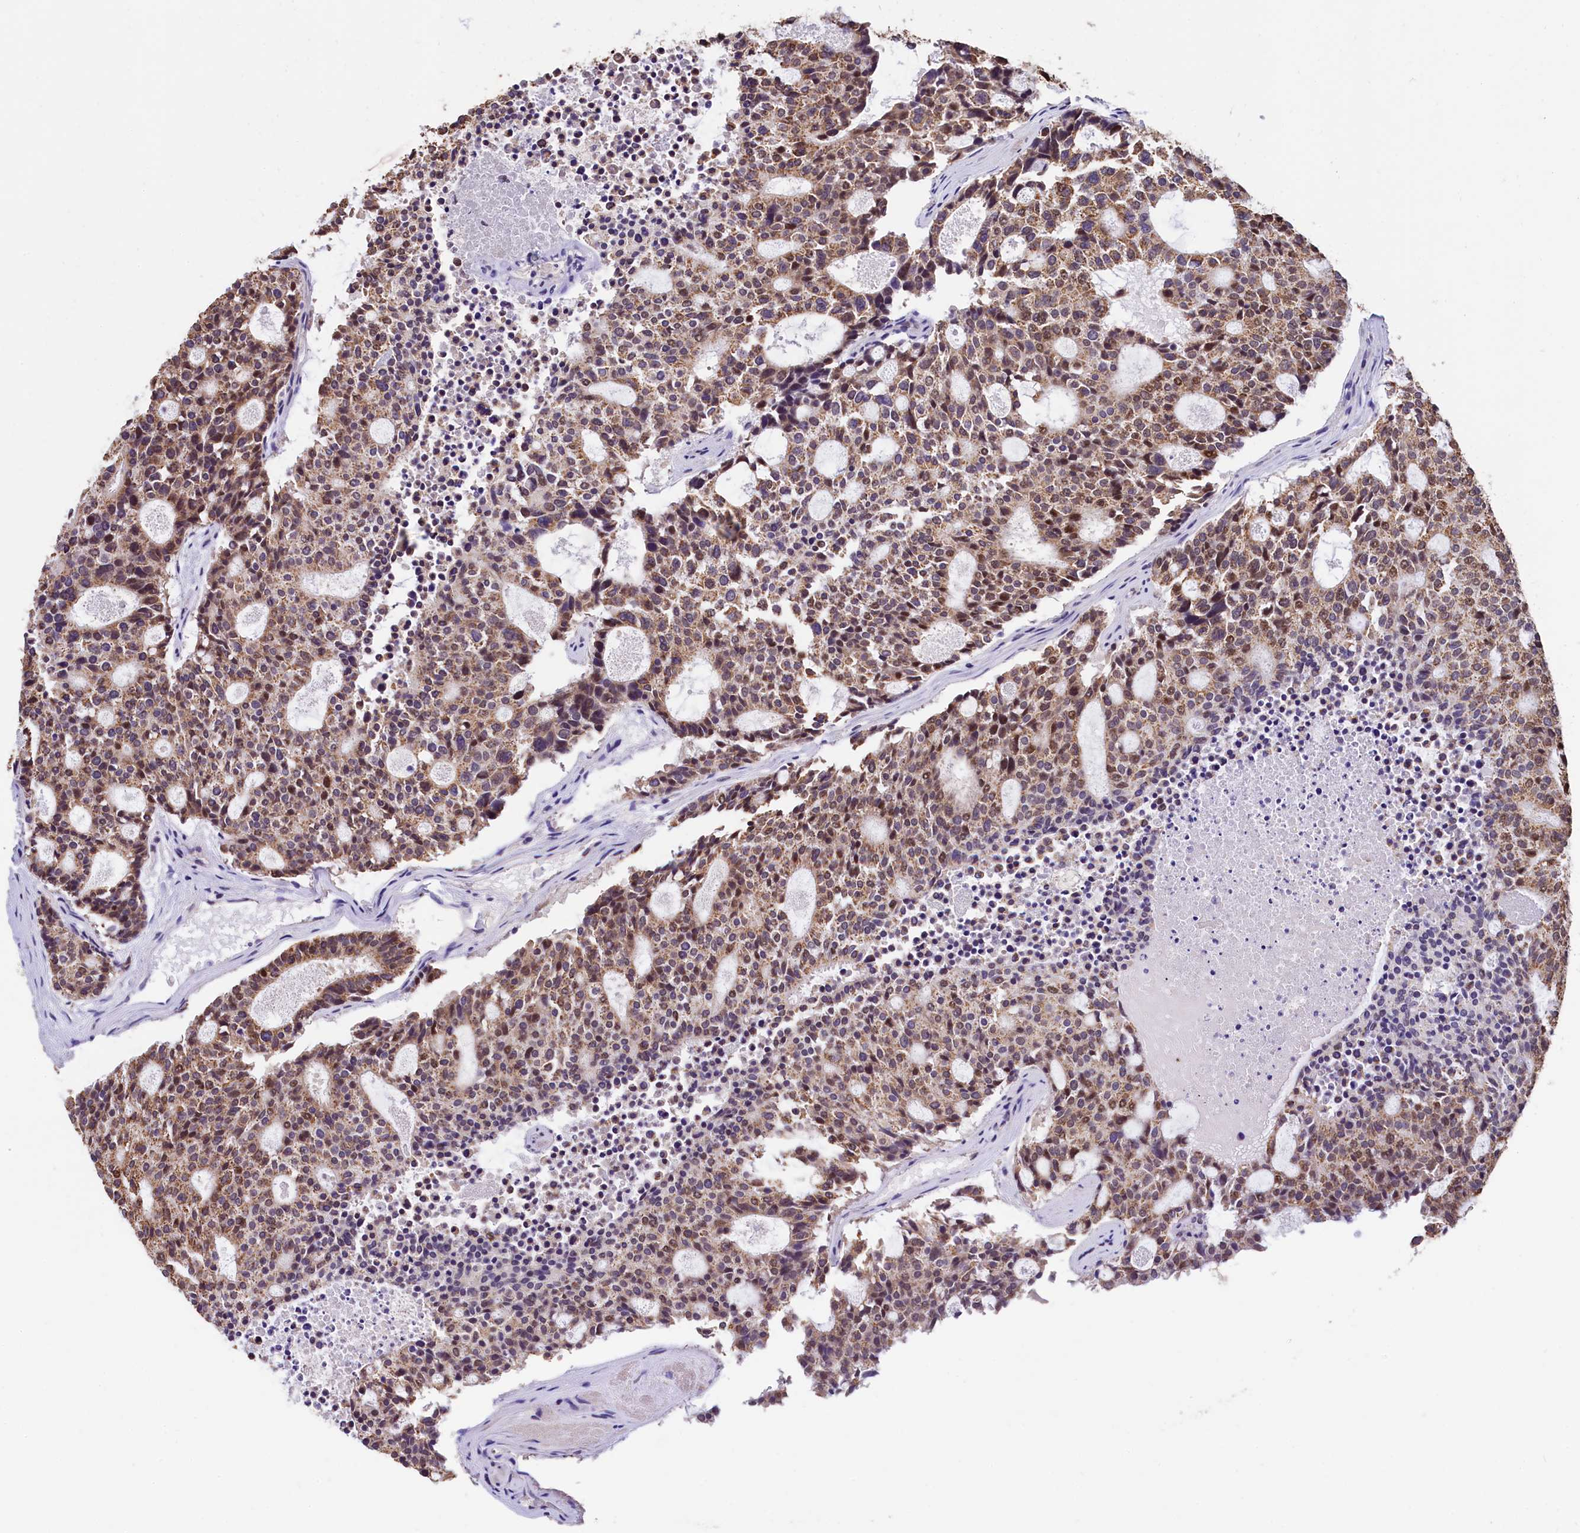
{"staining": {"intensity": "moderate", "quantity": ">75%", "location": "cytoplasmic/membranous,nuclear"}, "tissue": "carcinoid", "cell_type": "Tumor cells", "image_type": "cancer", "snomed": [{"axis": "morphology", "description": "Carcinoid, malignant, NOS"}, {"axis": "topography", "description": "Pancreas"}], "caption": "This is a photomicrograph of immunohistochemistry staining of carcinoid (malignant), which shows moderate positivity in the cytoplasmic/membranous and nuclear of tumor cells.", "gene": "HECTD4", "patient": {"sex": "female", "age": 54}}